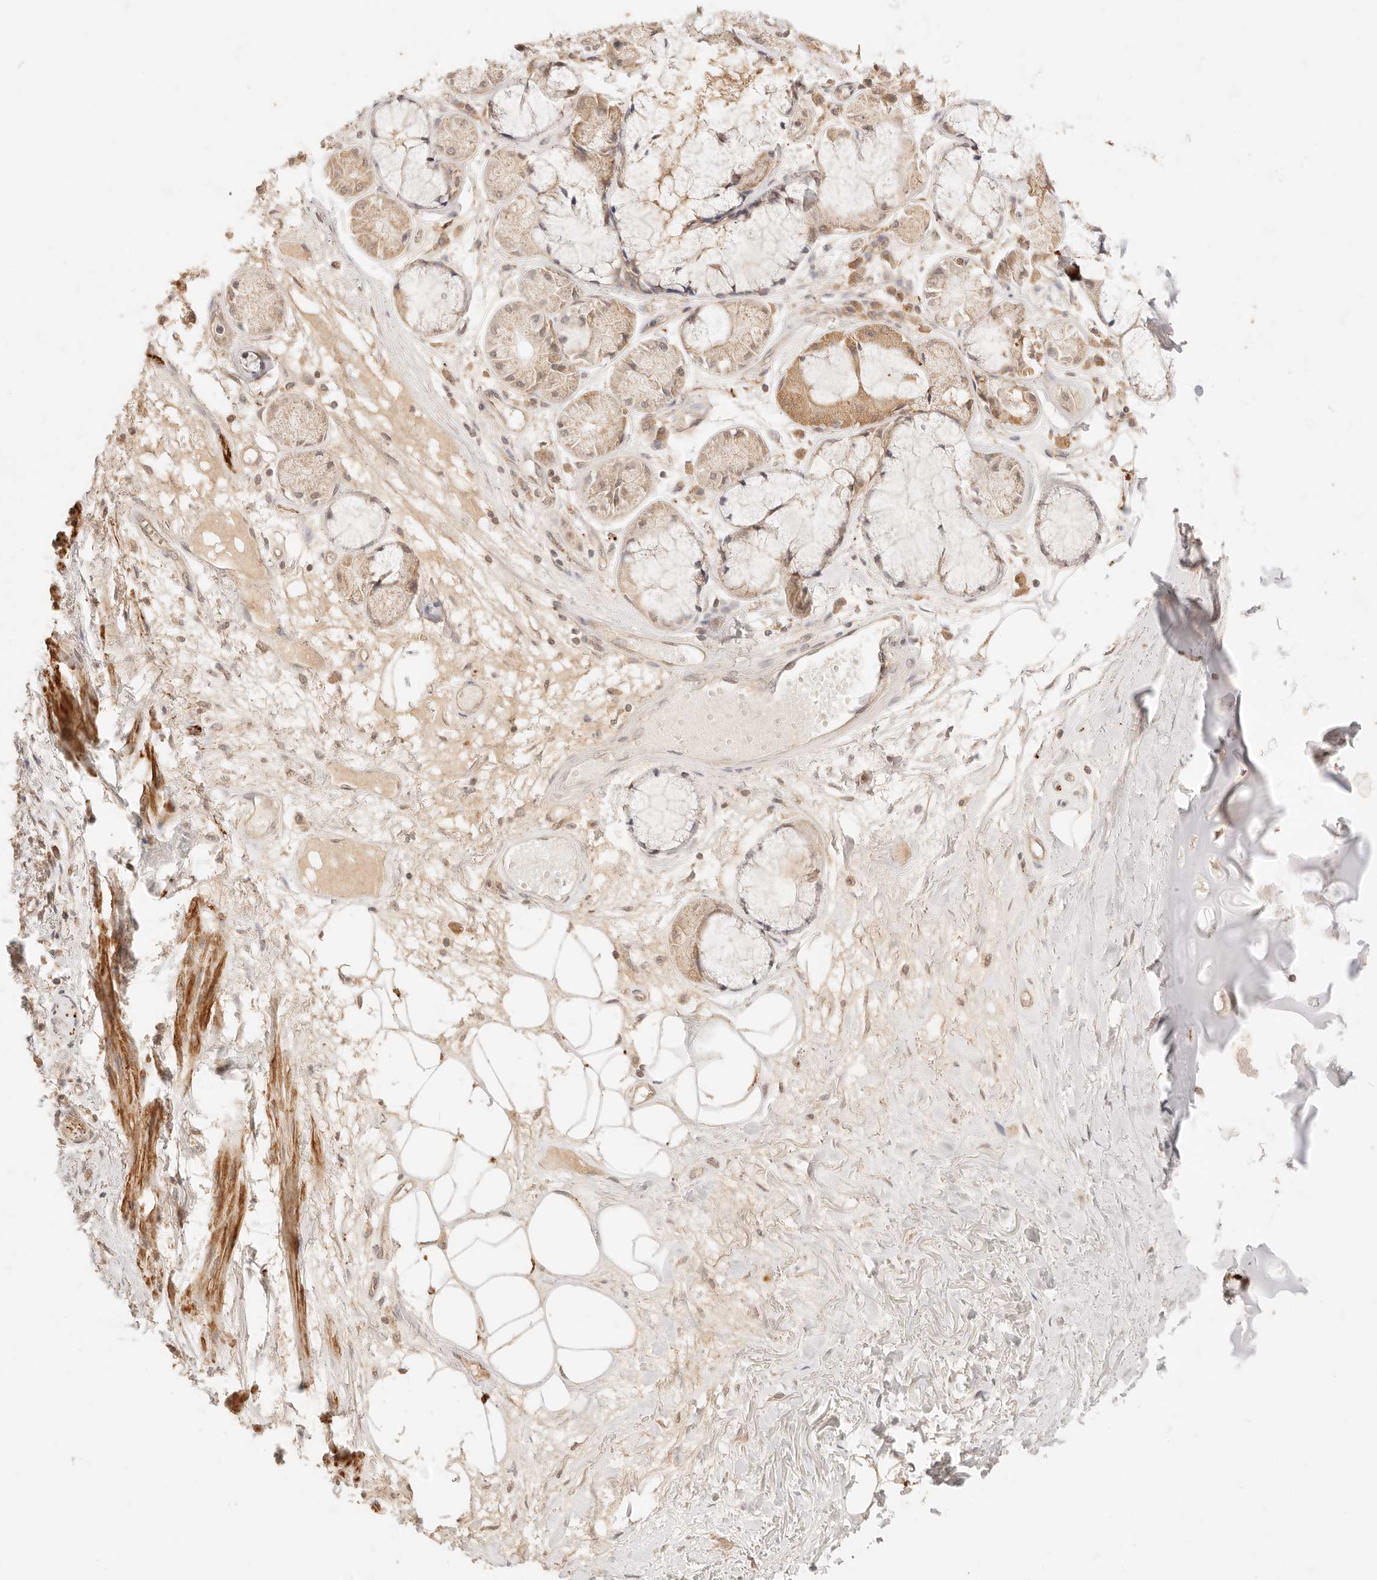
{"staining": {"intensity": "weak", "quantity": ">75%", "location": "cytoplasmic/membranous"}, "tissue": "adipose tissue", "cell_type": "Adipocytes", "image_type": "normal", "snomed": [{"axis": "morphology", "description": "Normal tissue, NOS"}, {"axis": "topography", "description": "Bronchus"}], "caption": "Adipose tissue stained with DAB (3,3'-diaminobenzidine) IHC displays low levels of weak cytoplasmic/membranous expression in about >75% of adipocytes. (Stains: DAB in brown, nuclei in blue, Microscopy: brightfield microscopy at high magnification).", "gene": "TRIM11", "patient": {"sex": "male", "age": 66}}